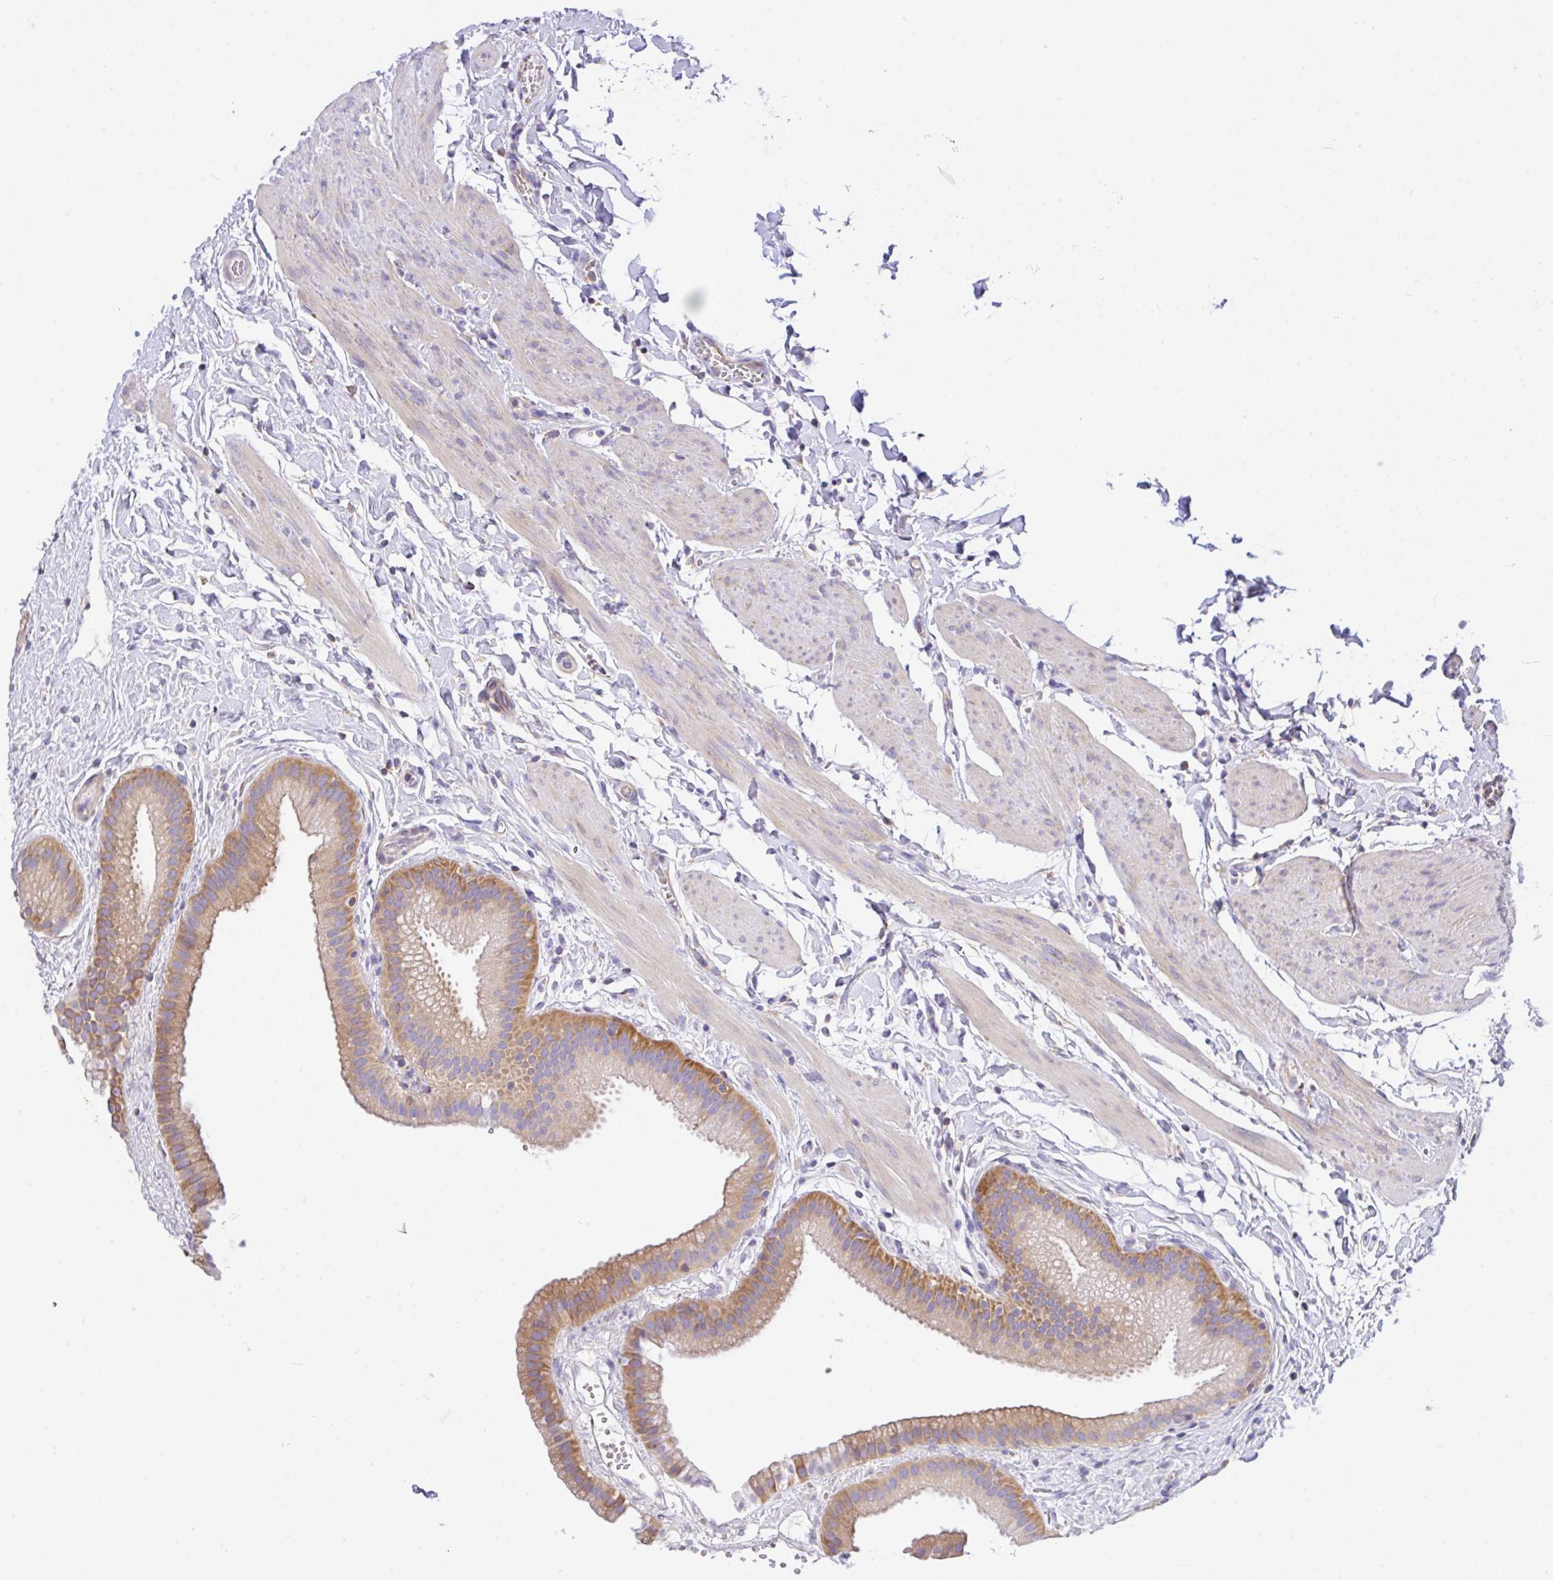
{"staining": {"intensity": "moderate", "quantity": "25%-75%", "location": "cytoplasmic/membranous"}, "tissue": "gallbladder", "cell_type": "Glandular cells", "image_type": "normal", "snomed": [{"axis": "morphology", "description": "Normal tissue, NOS"}, {"axis": "topography", "description": "Gallbladder"}], "caption": "Unremarkable gallbladder was stained to show a protein in brown. There is medium levels of moderate cytoplasmic/membranous positivity in about 25%-75% of glandular cells. Nuclei are stained in blue.", "gene": "GFPT2", "patient": {"sex": "female", "age": 63}}